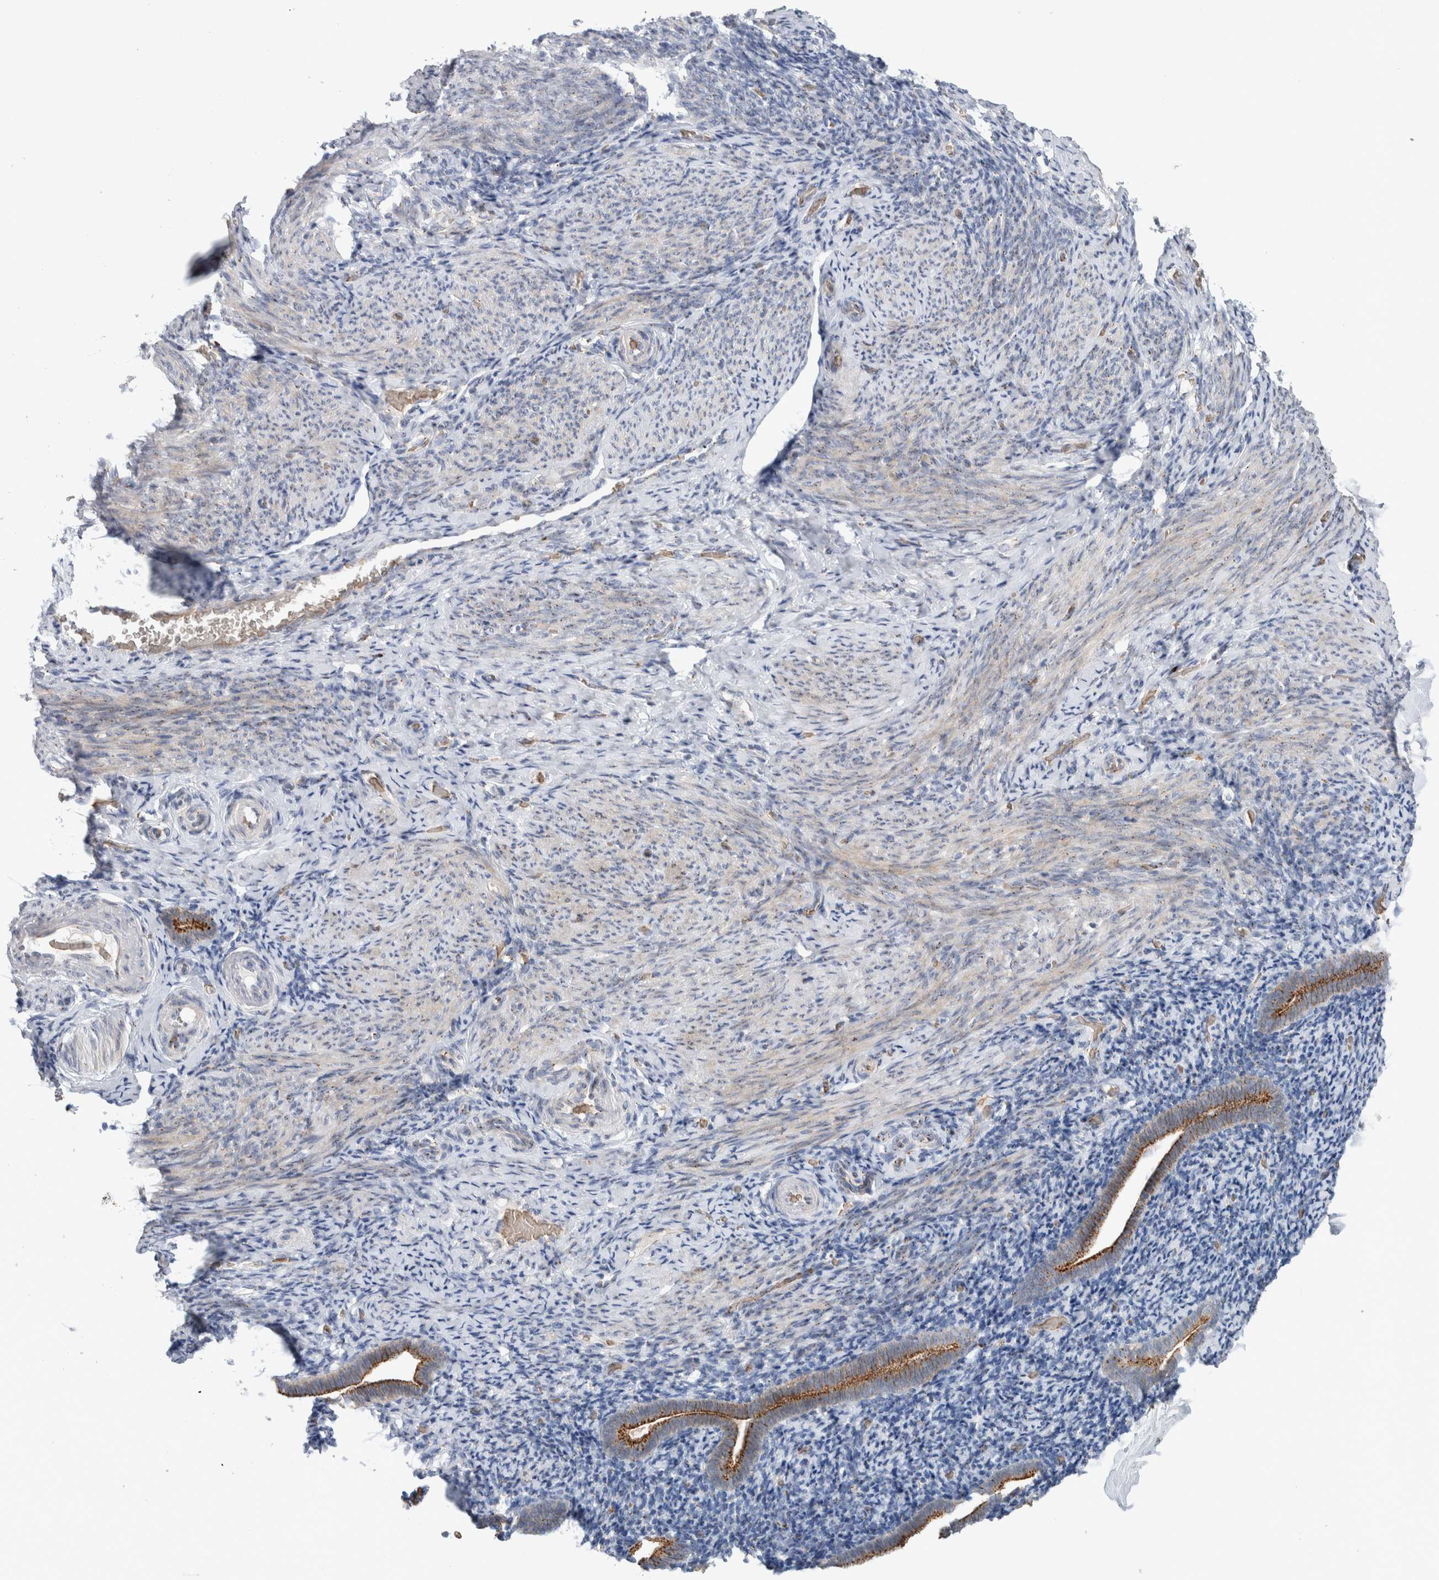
{"staining": {"intensity": "negative", "quantity": "none", "location": "none"}, "tissue": "endometrium", "cell_type": "Cells in endometrial stroma", "image_type": "normal", "snomed": [{"axis": "morphology", "description": "Normal tissue, NOS"}, {"axis": "topography", "description": "Endometrium"}], "caption": "IHC image of benign human endometrium stained for a protein (brown), which displays no expression in cells in endometrial stroma.", "gene": "SLC38A10", "patient": {"sex": "female", "age": 51}}